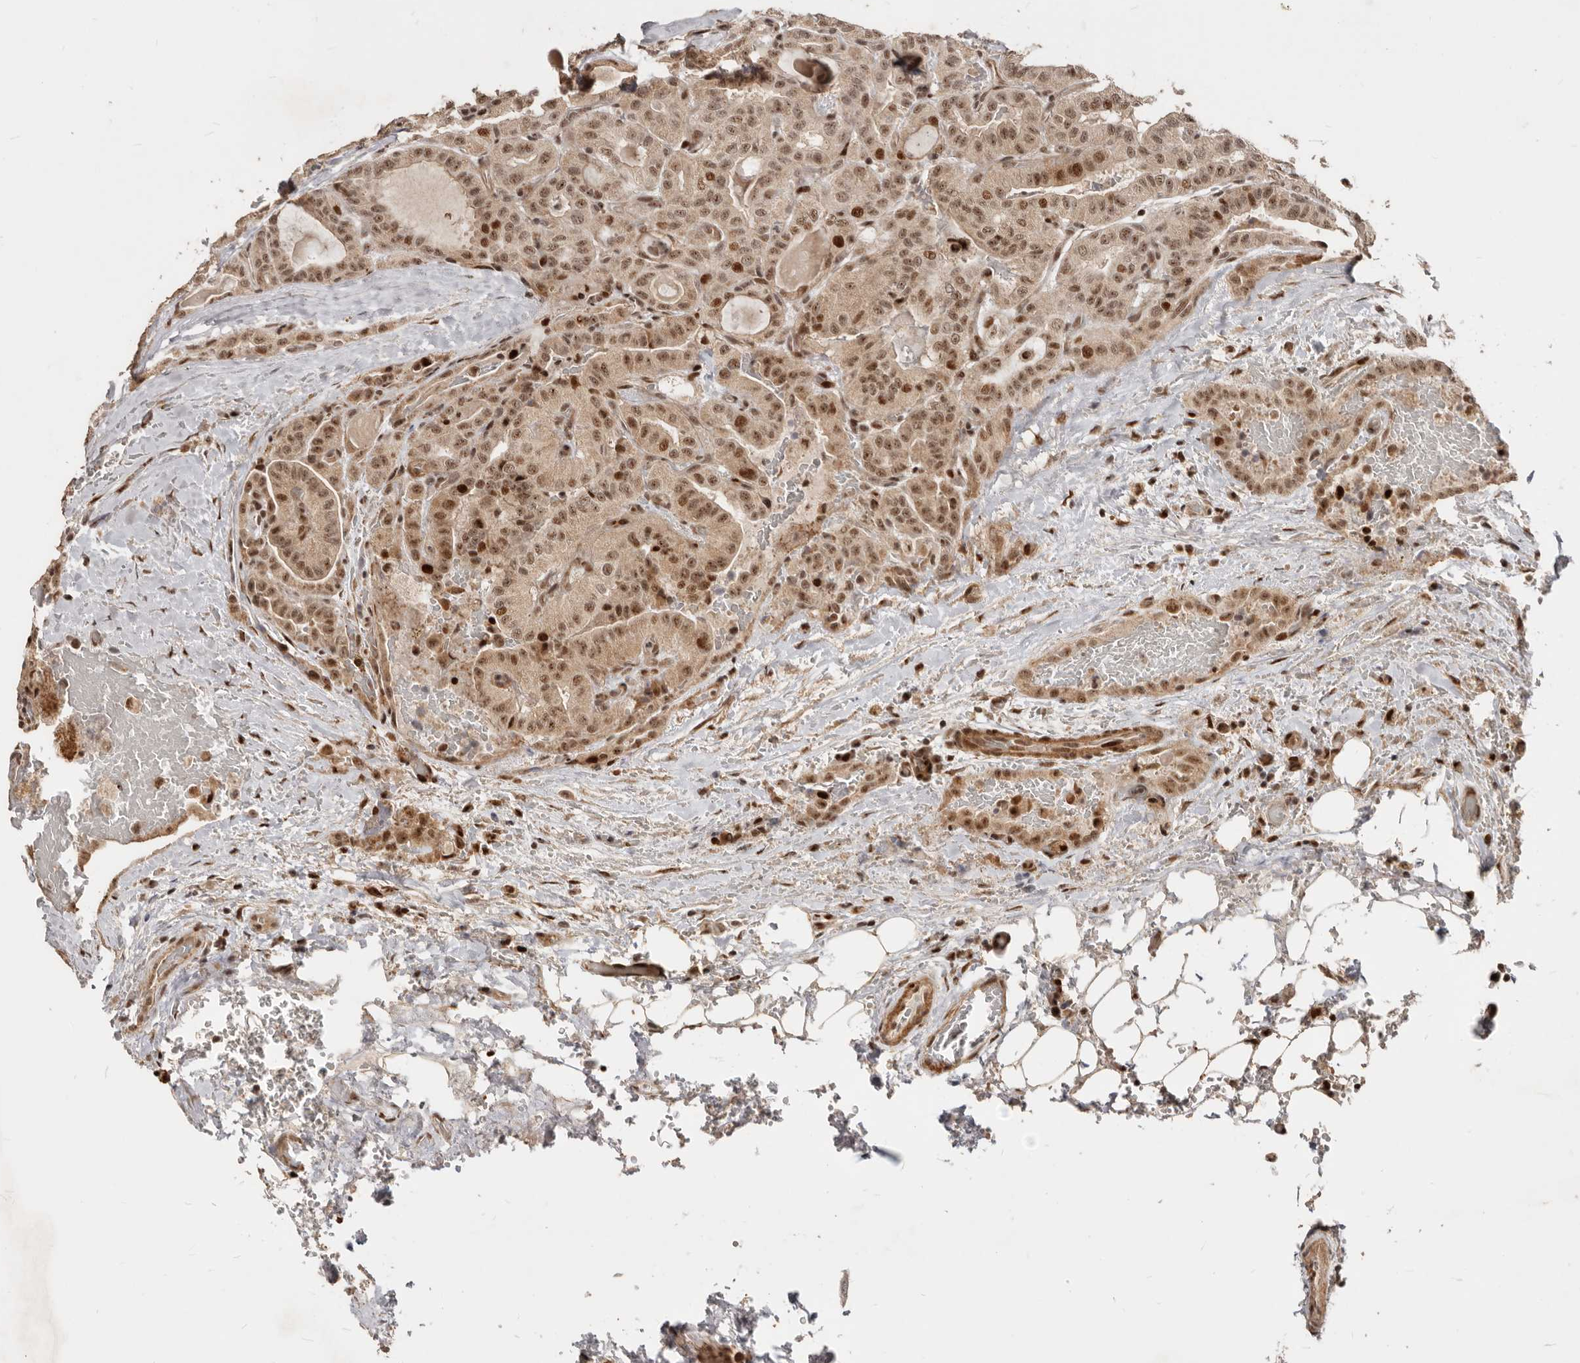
{"staining": {"intensity": "moderate", "quantity": ">75%", "location": "cytoplasmic/membranous,nuclear"}, "tissue": "head and neck cancer", "cell_type": "Tumor cells", "image_type": "cancer", "snomed": [{"axis": "morphology", "description": "Squamous cell carcinoma, NOS"}, {"axis": "topography", "description": "Oral tissue"}, {"axis": "topography", "description": "Head-Neck"}], "caption": "Brown immunohistochemical staining in head and neck cancer reveals moderate cytoplasmic/membranous and nuclear positivity in about >75% of tumor cells. Immunohistochemistry stains the protein of interest in brown and the nuclei are stained blue.", "gene": "GPBP1L1", "patient": {"sex": "female", "age": 50}}